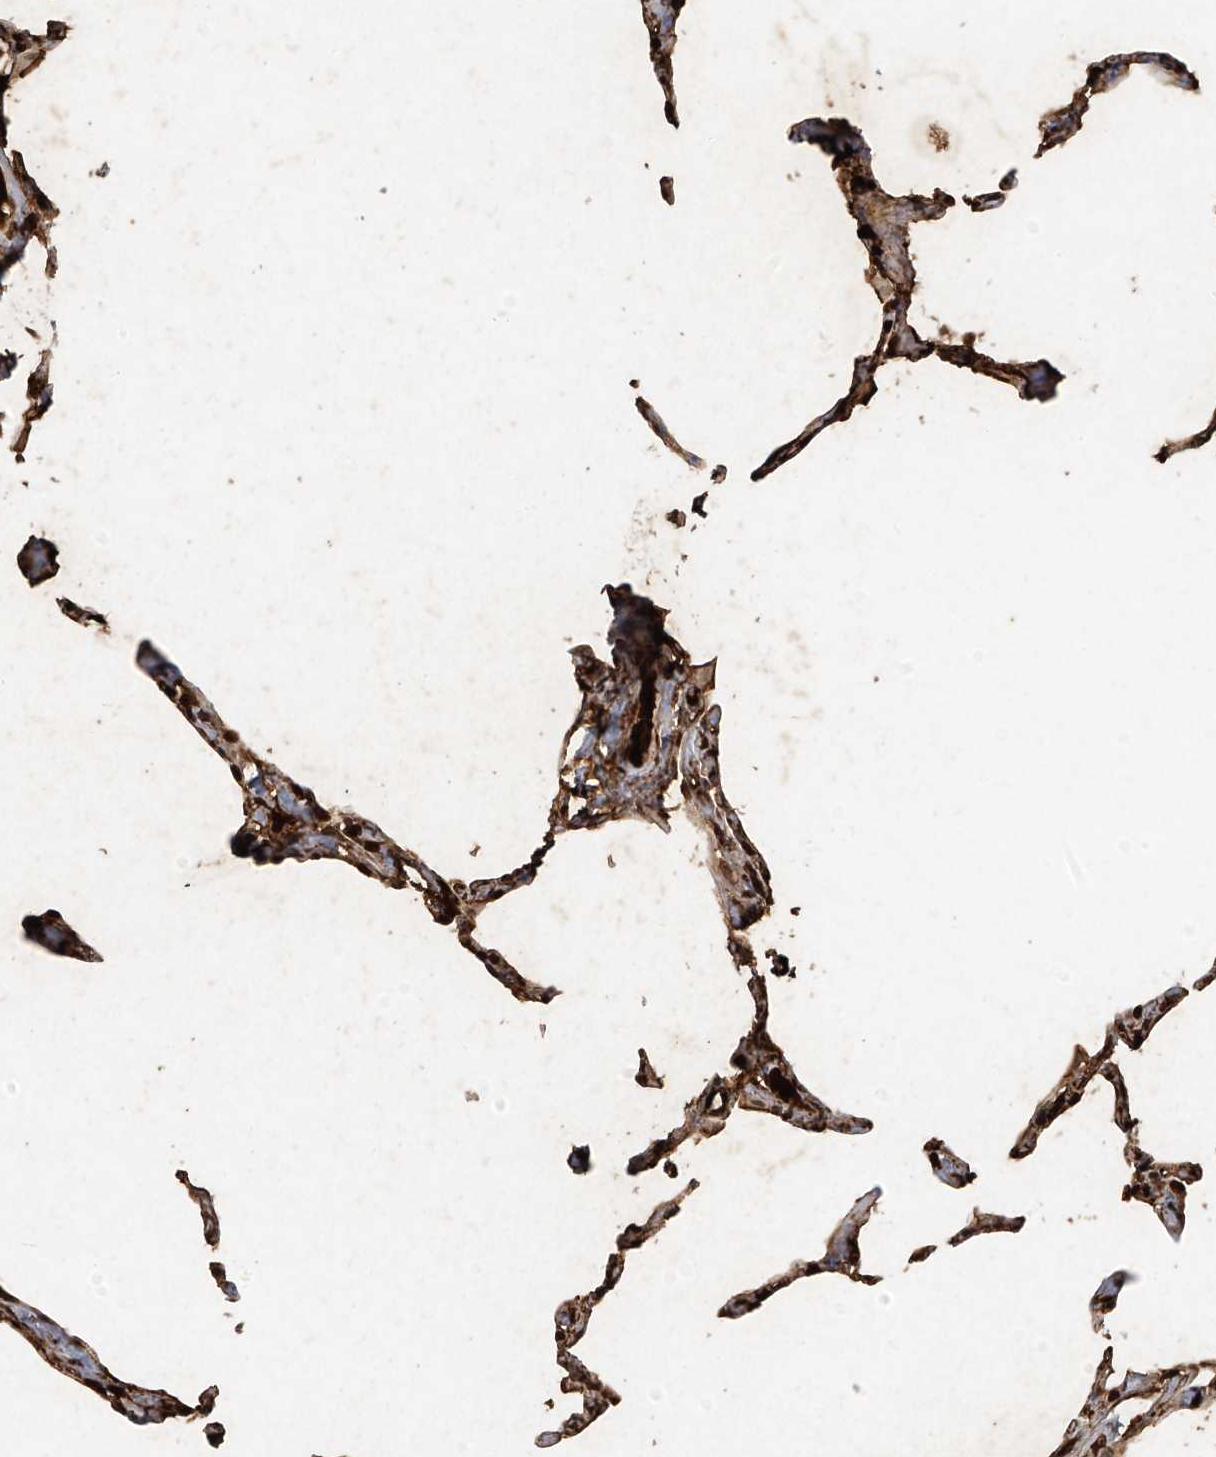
{"staining": {"intensity": "strong", "quantity": ">75%", "location": "cytoplasmic/membranous,nuclear"}, "tissue": "lung", "cell_type": "Alveolar cells", "image_type": "normal", "snomed": [{"axis": "morphology", "description": "Normal tissue, NOS"}, {"axis": "topography", "description": "Lung"}], "caption": "This is an image of immunohistochemistry (IHC) staining of benign lung, which shows strong positivity in the cytoplasmic/membranous,nuclear of alveolar cells.", "gene": "ATRIP", "patient": {"sex": "male", "age": 65}}